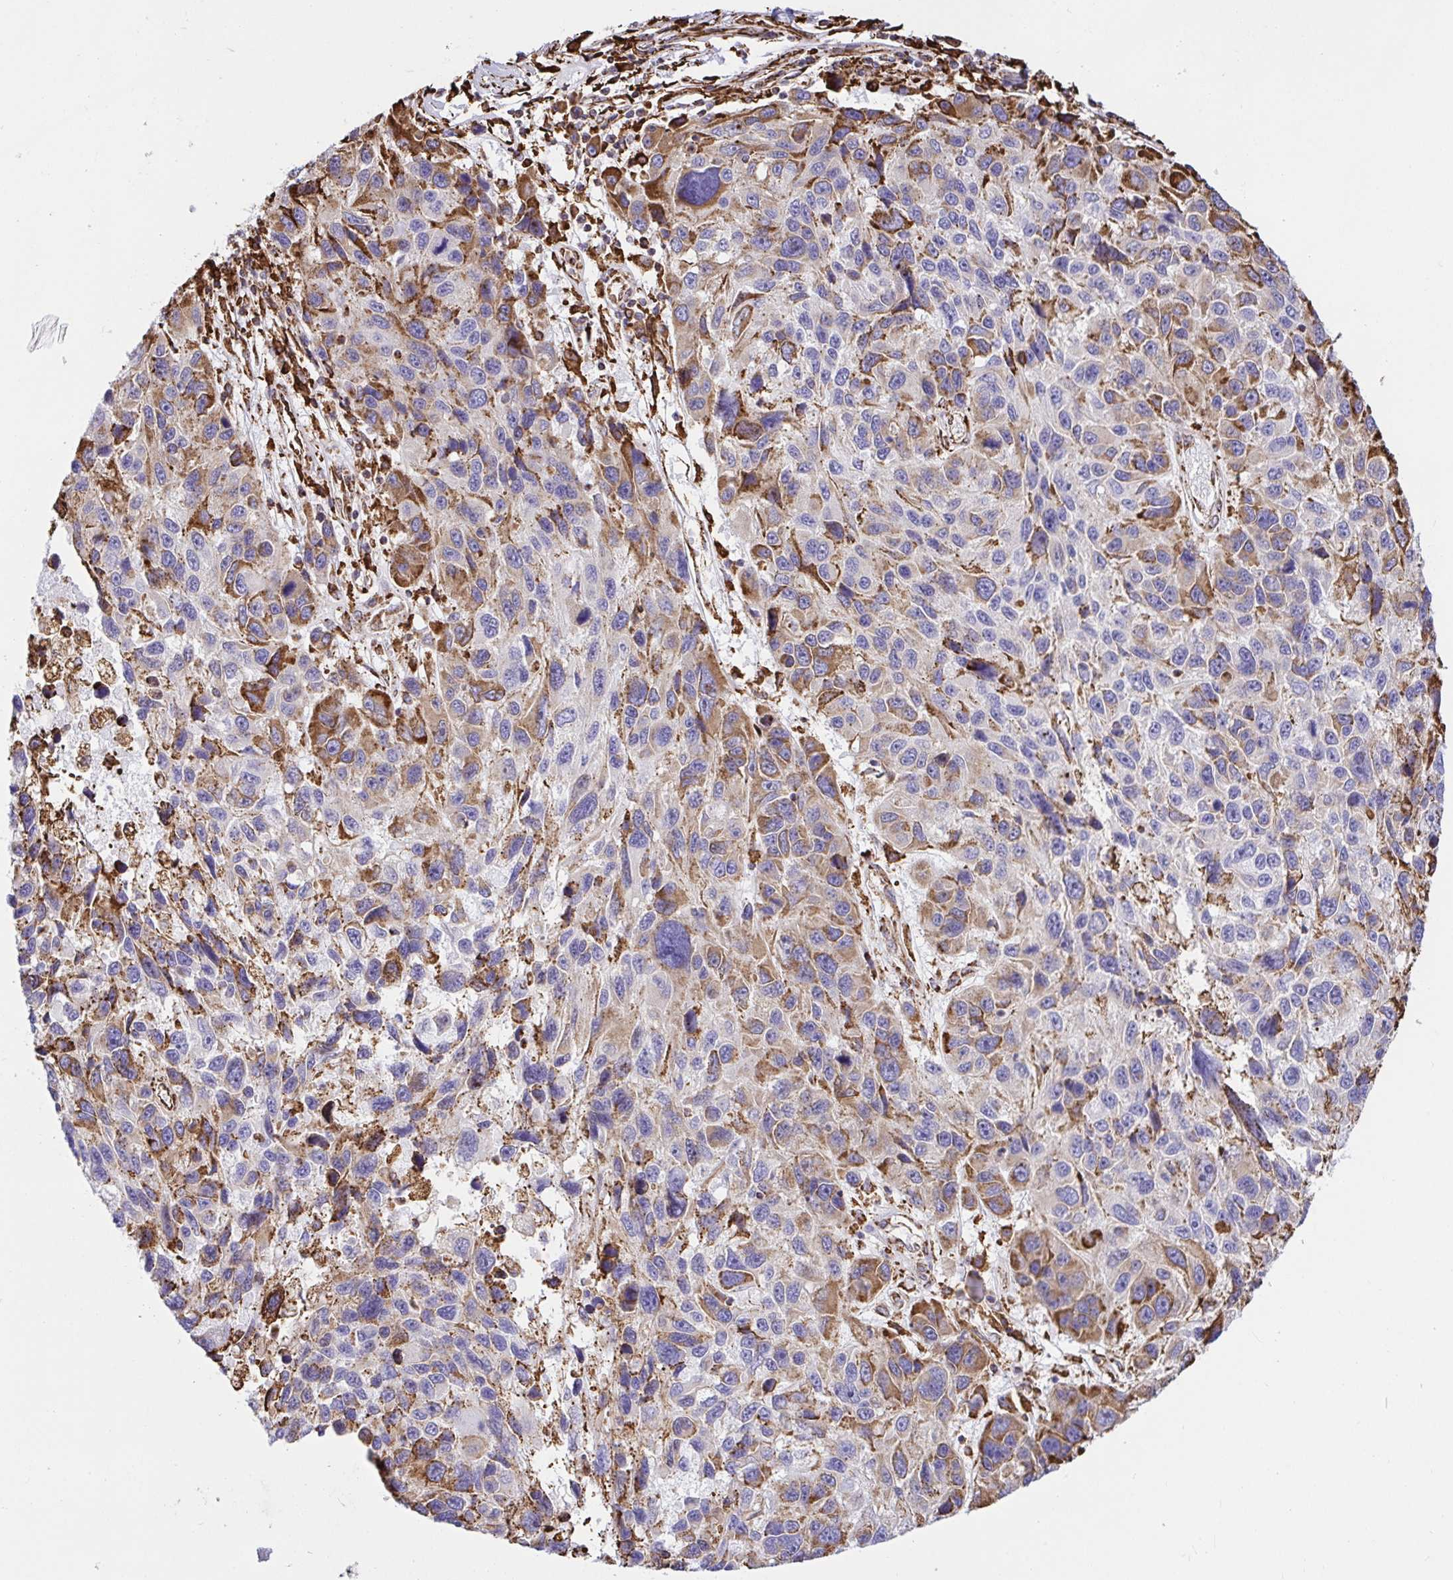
{"staining": {"intensity": "moderate", "quantity": "<25%", "location": "cytoplasmic/membranous"}, "tissue": "melanoma", "cell_type": "Tumor cells", "image_type": "cancer", "snomed": [{"axis": "morphology", "description": "Malignant melanoma, NOS"}, {"axis": "topography", "description": "Skin"}], "caption": "Tumor cells demonstrate moderate cytoplasmic/membranous expression in approximately <25% of cells in melanoma. The staining was performed using DAB, with brown indicating positive protein expression. Nuclei are stained blue with hematoxylin.", "gene": "CLGN", "patient": {"sex": "male", "age": 53}}